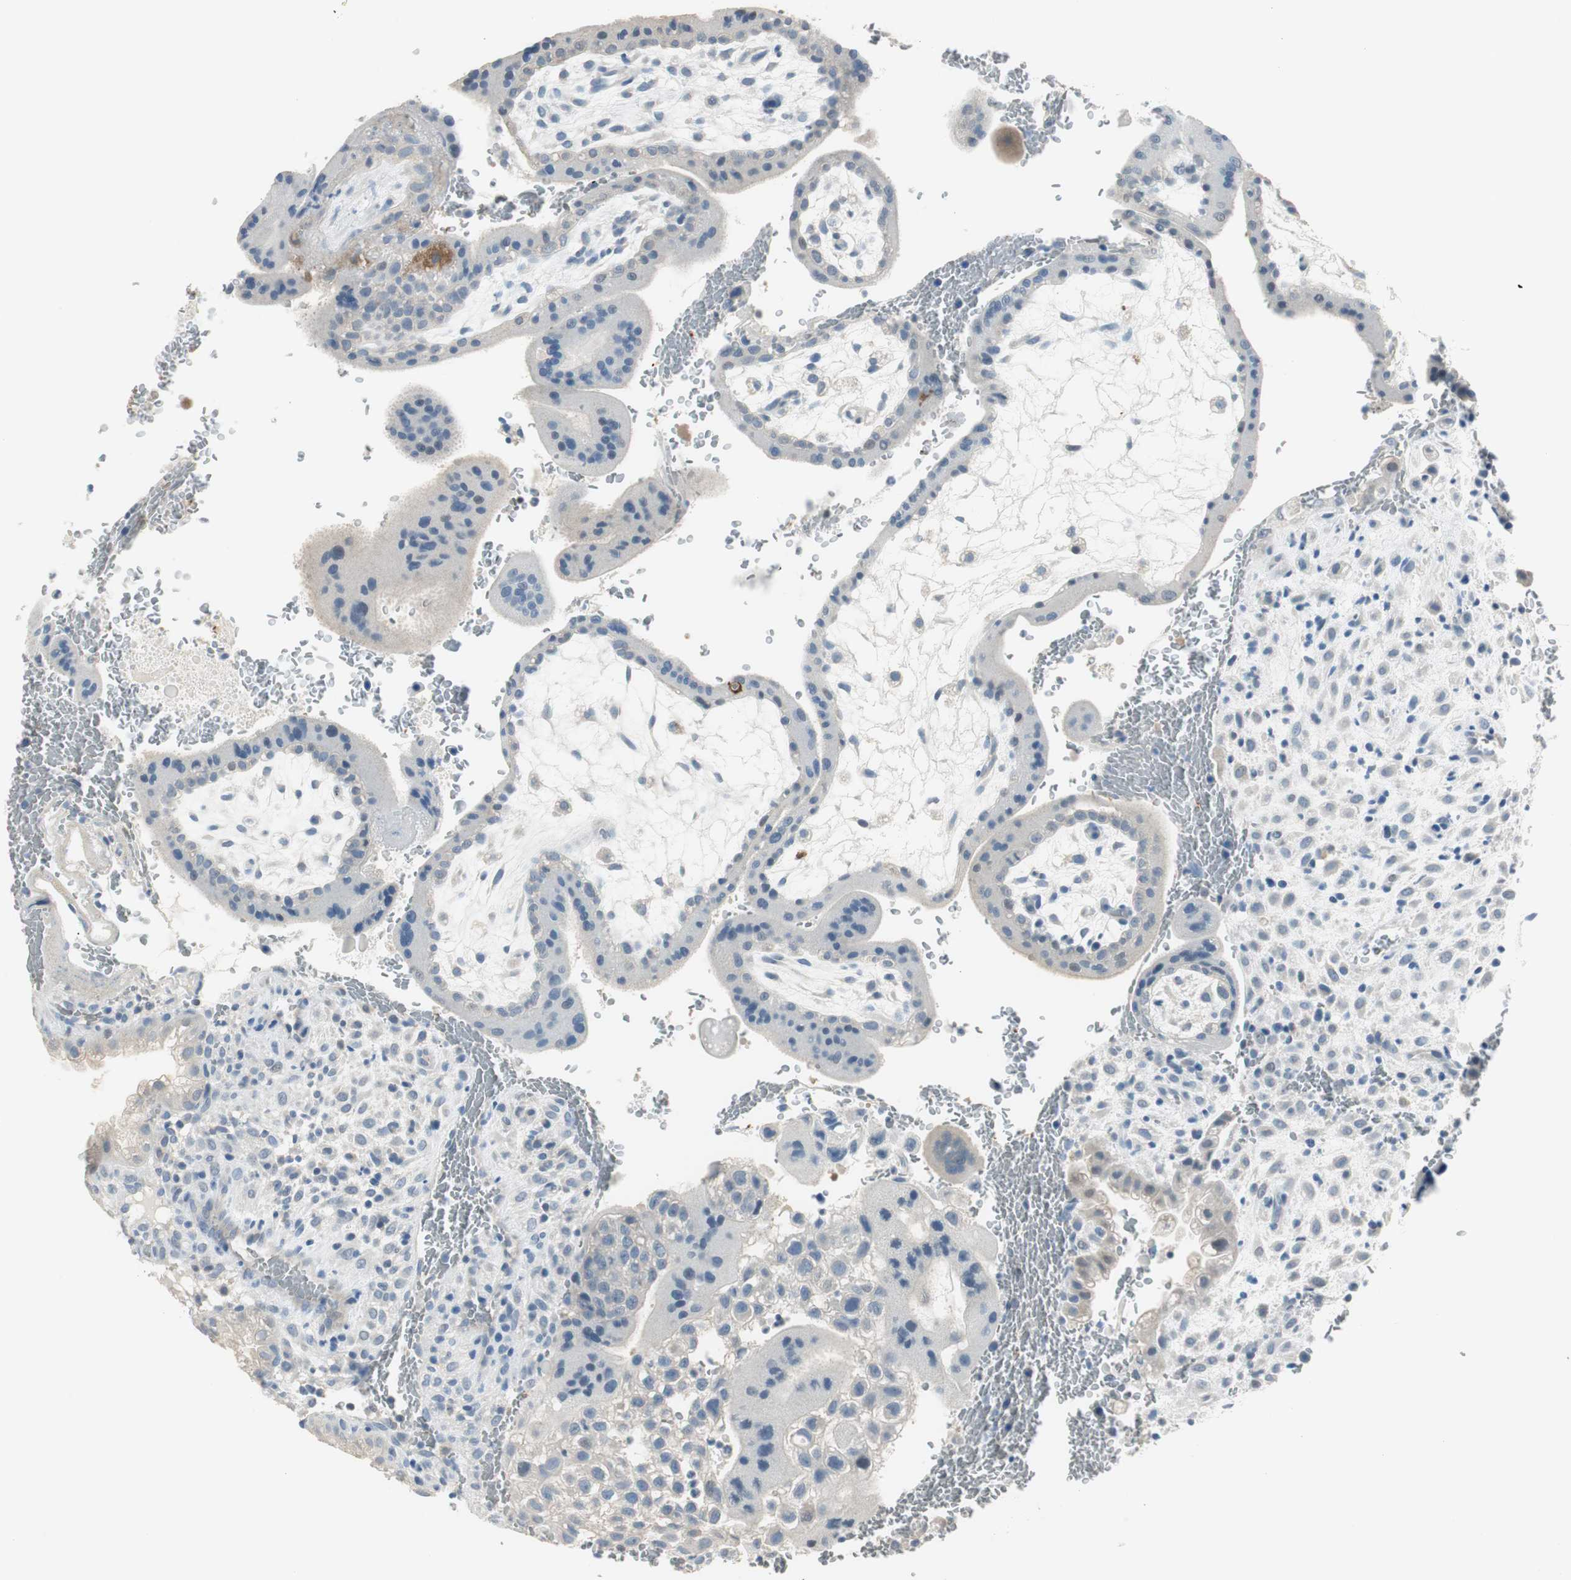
{"staining": {"intensity": "negative", "quantity": "none", "location": "none"}, "tissue": "placenta", "cell_type": "Decidual cells", "image_type": "normal", "snomed": [{"axis": "morphology", "description": "Normal tissue, NOS"}, {"axis": "topography", "description": "Placenta"}], "caption": "A photomicrograph of placenta stained for a protein exhibits no brown staining in decidual cells. (DAB (3,3'-diaminobenzidine) immunohistochemistry (IHC) with hematoxylin counter stain).", "gene": "MSTO1", "patient": {"sex": "female", "age": 35}}